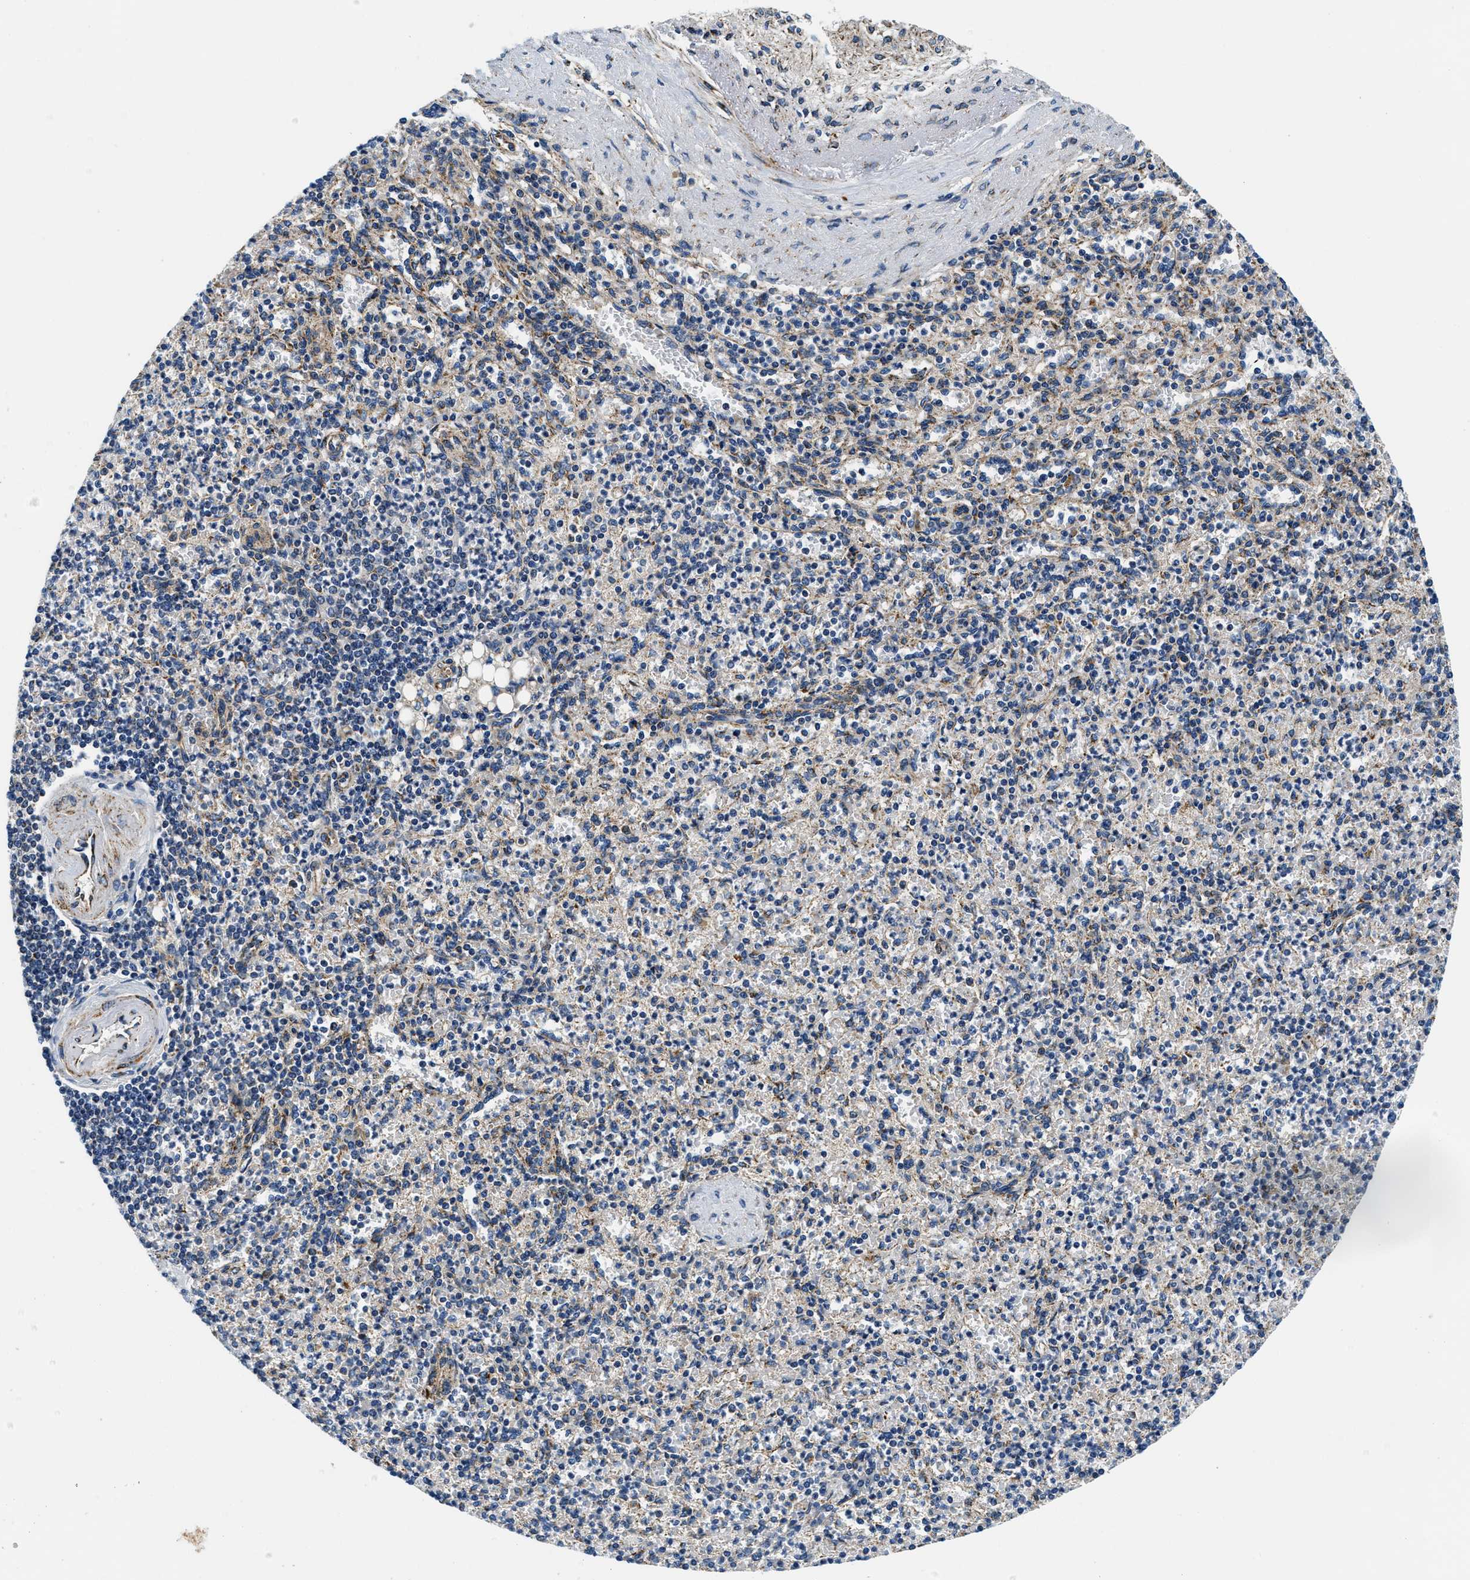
{"staining": {"intensity": "moderate", "quantity": "<25%", "location": "cytoplasmic/membranous"}, "tissue": "spleen", "cell_type": "Cells in red pulp", "image_type": "normal", "snomed": [{"axis": "morphology", "description": "Normal tissue, NOS"}, {"axis": "topography", "description": "Spleen"}], "caption": "Immunohistochemical staining of unremarkable spleen displays <25% levels of moderate cytoplasmic/membranous protein expression in about <25% of cells in red pulp.", "gene": "SAMD4B", "patient": {"sex": "female", "age": 74}}